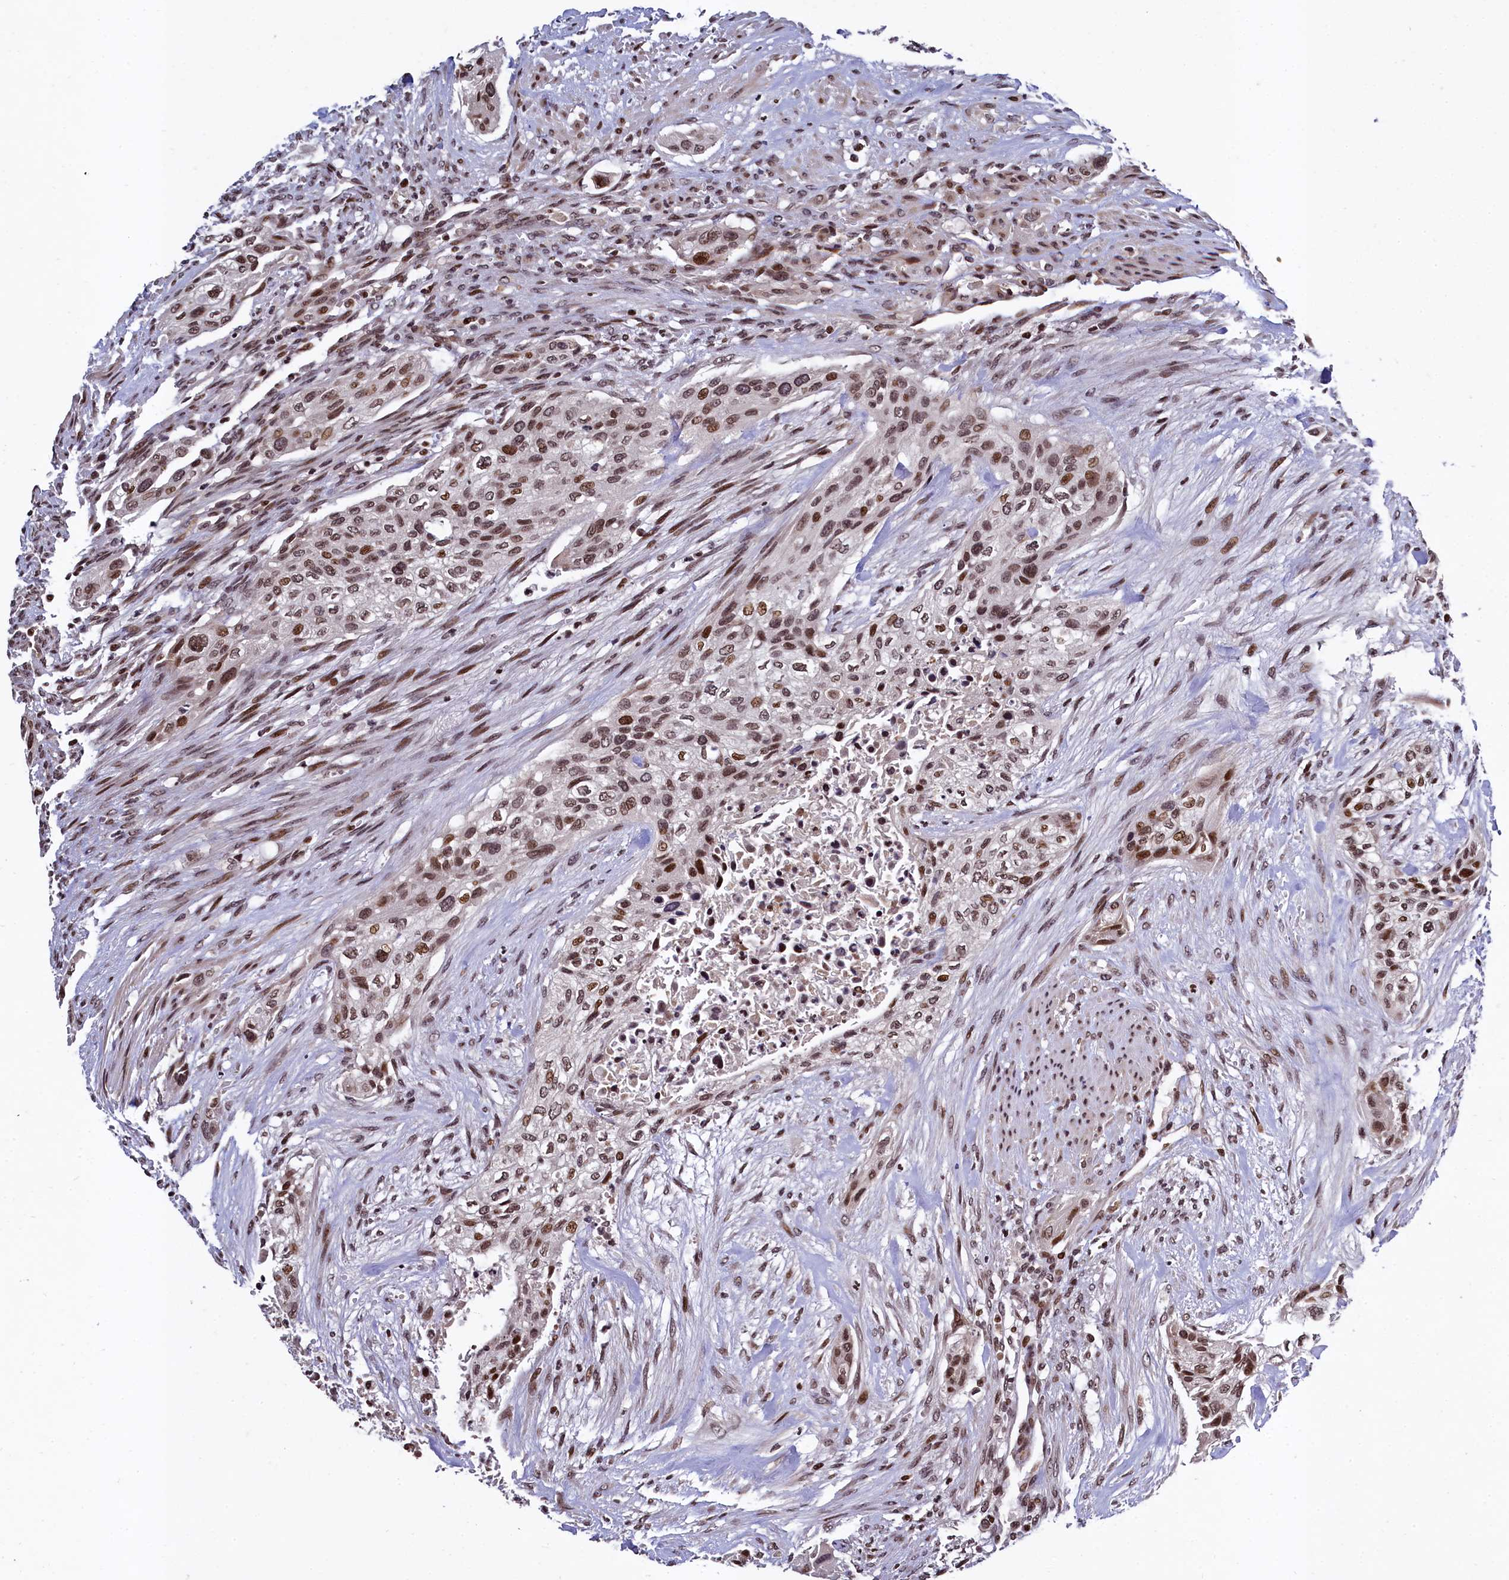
{"staining": {"intensity": "moderate", "quantity": ">75%", "location": "nuclear"}, "tissue": "urothelial cancer", "cell_type": "Tumor cells", "image_type": "cancer", "snomed": [{"axis": "morphology", "description": "Urothelial carcinoma, High grade"}, {"axis": "topography", "description": "Urinary bladder"}], "caption": "Immunohistochemical staining of human urothelial cancer demonstrates medium levels of moderate nuclear protein staining in about >75% of tumor cells.", "gene": "FAM217B", "patient": {"sex": "male", "age": 35}}